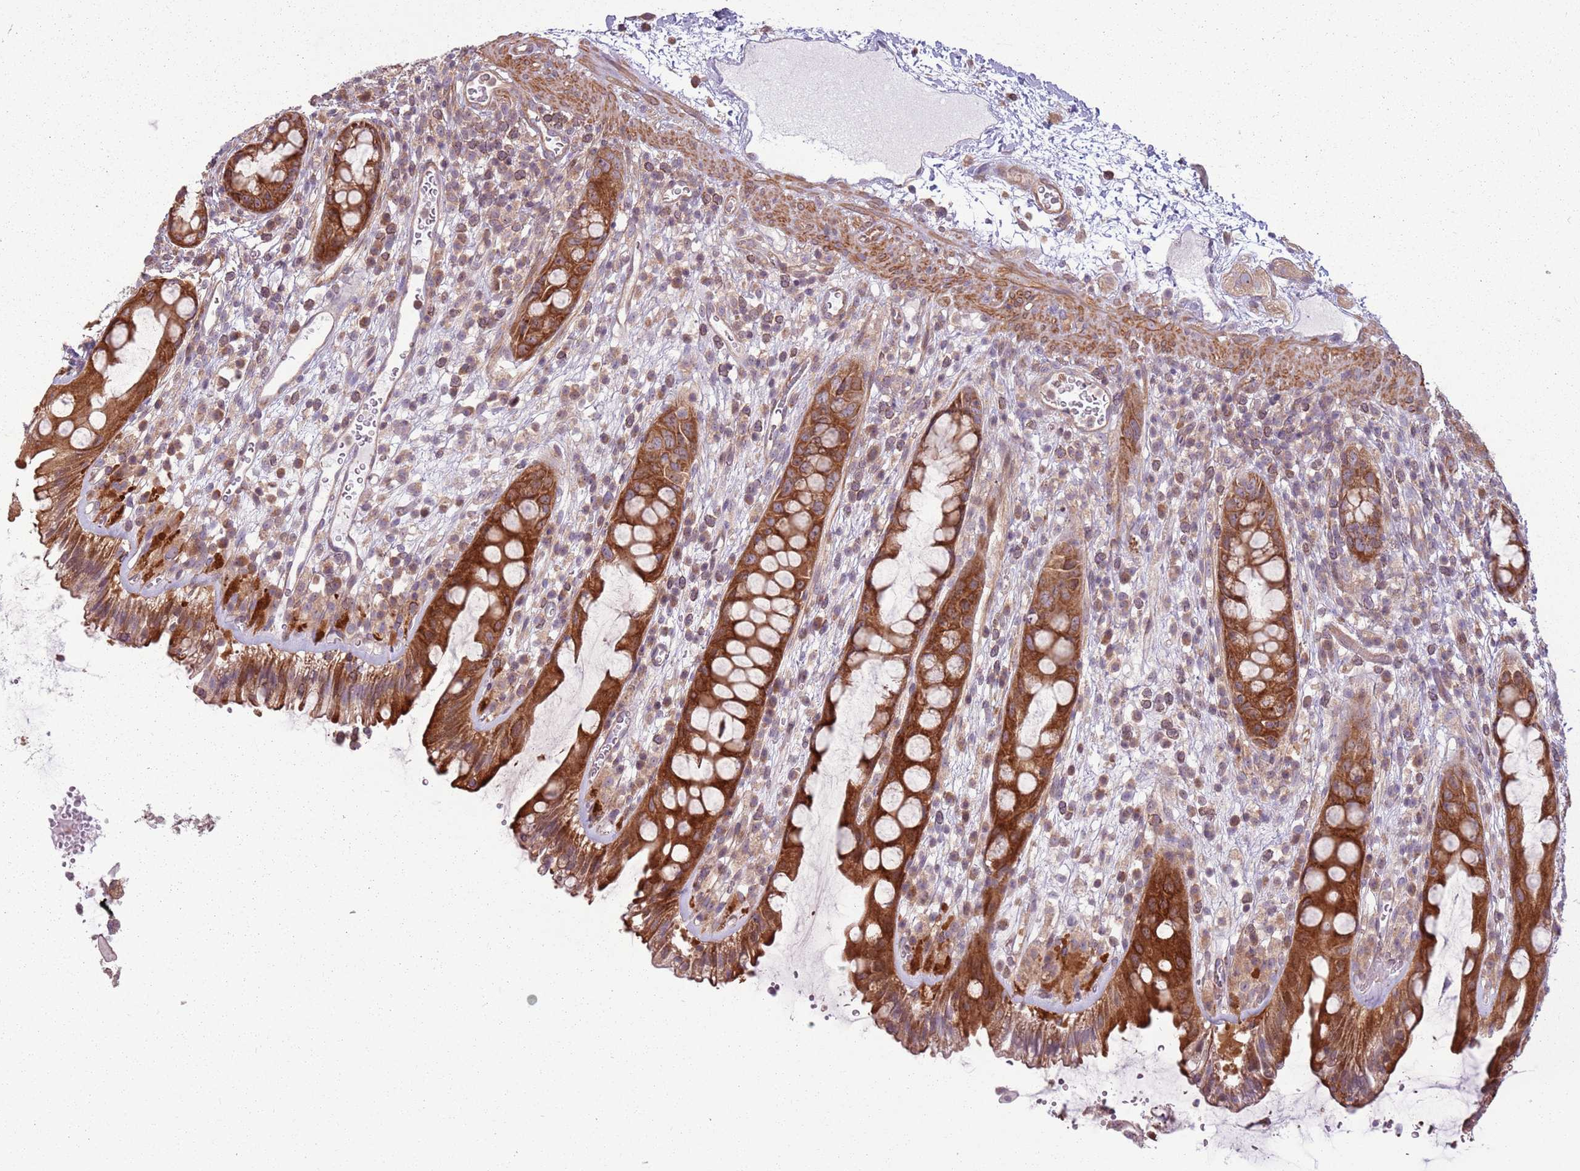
{"staining": {"intensity": "strong", "quantity": ">75%", "location": "cytoplasmic/membranous"}, "tissue": "rectum", "cell_type": "Glandular cells", "image_type": "normal", "snomed": [{"axis": "morphology", "description": "Normal tissue, NOS"}, {"axis": "topography", "description": "Rectum"}], "caption": "A micrograph of human rectum stained for a protein shows strong cytoplasmic/membranous brown staining in glandular cells. The staining was performed using DAB, with brown indicating positive protein expression. Nuclei are stained blue with hematoxylin.", "gene": "RPL21", "patient": {"sex": "female", "age": 57}}